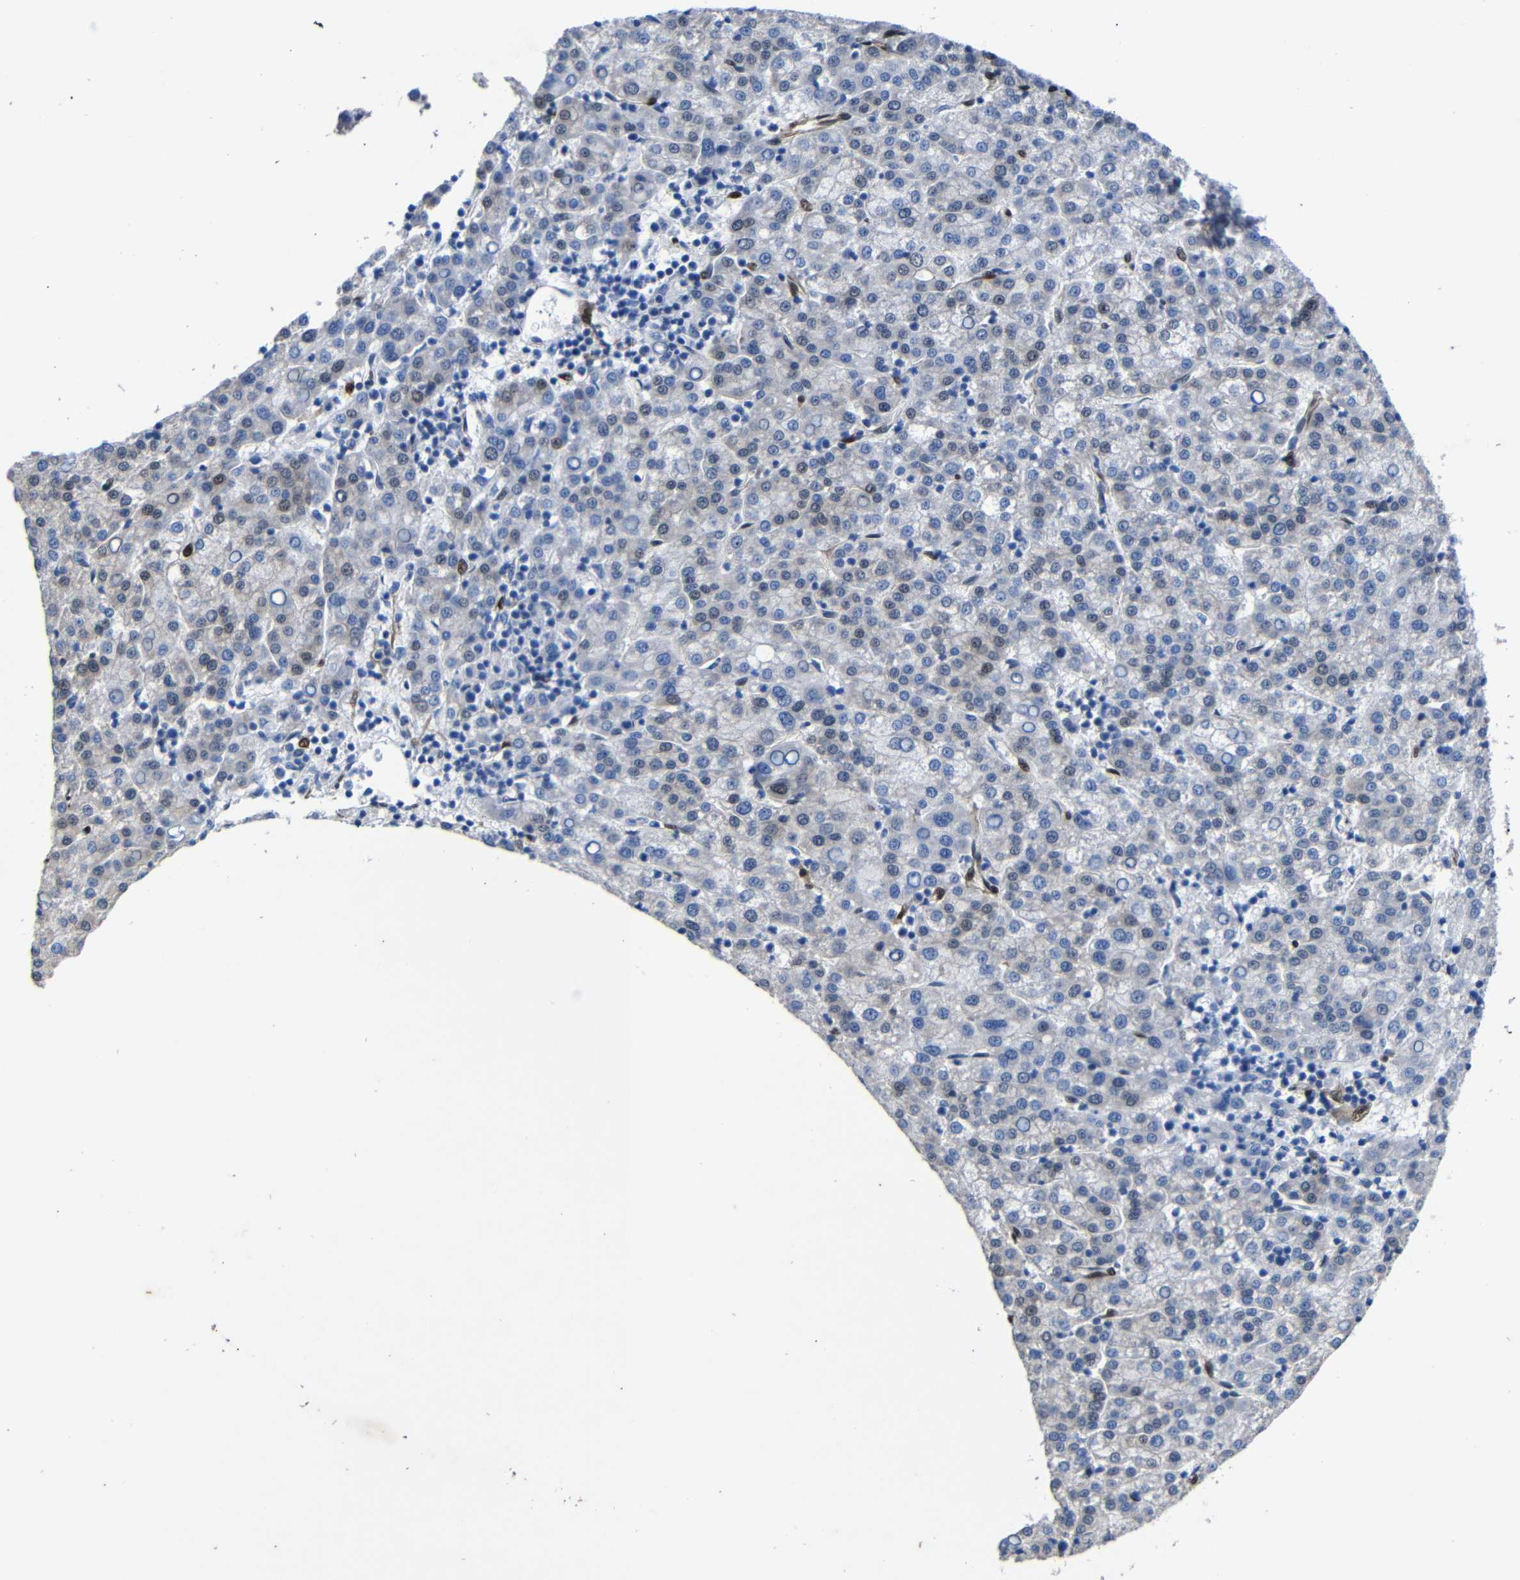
{"staining": {"intensity": "weak", "quantity": "<25%", "location": "nuclear"}, "tissue": "liver cancer", "cell_type": "Tumor cells", "image_type": "cancer", "snomed": [{"axis": "morphology", "description": "Carcinoma, Hepatocellular, NOS"}, {"axis": "topography", "description": "Liver"}], "caption": "Tumor cells show no significant positivity in liver cancer (hepatocellular carcinoma).", "gene": "YAP1", "patient": {"sex": "female", "age": 58}}